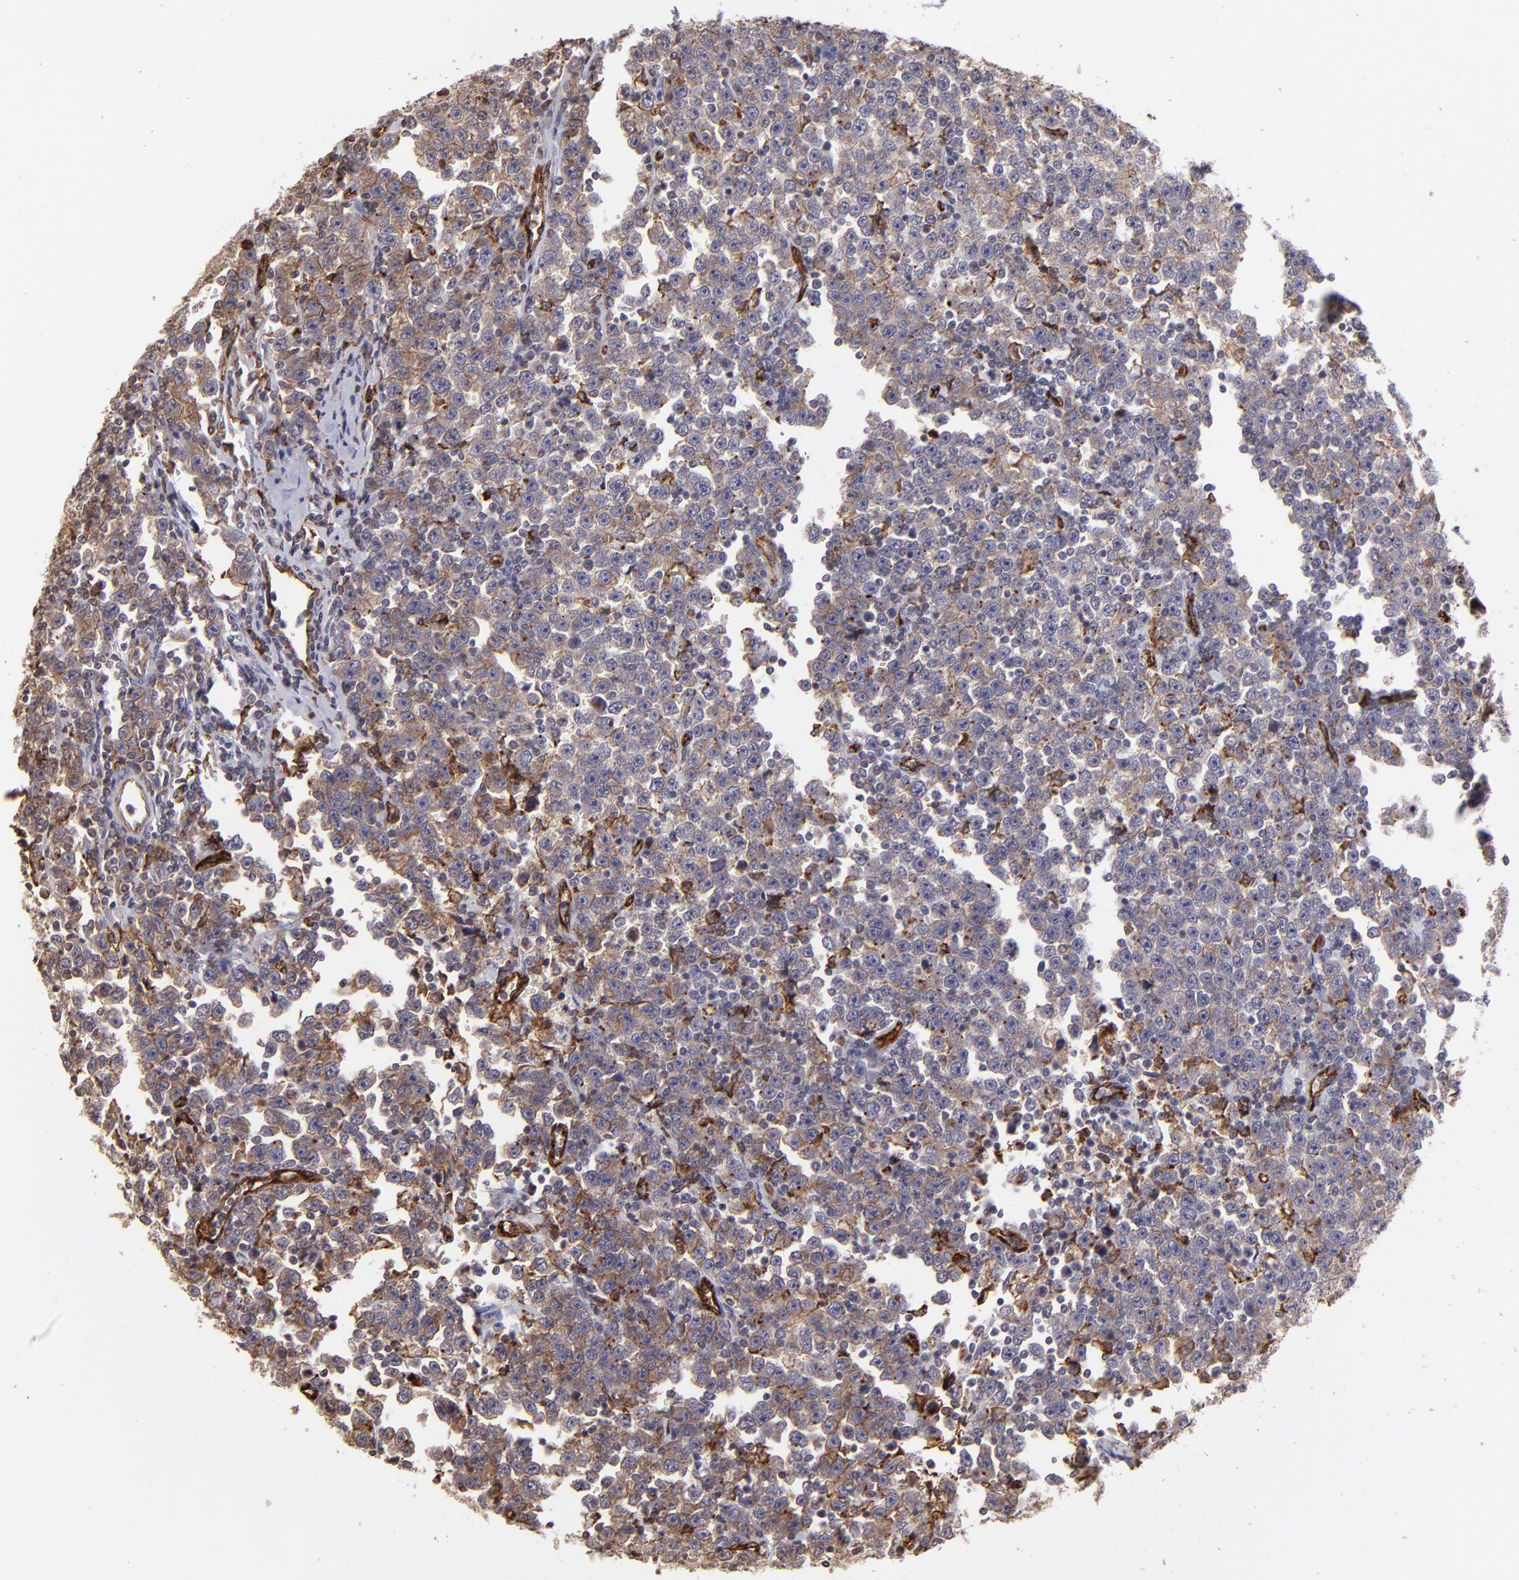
{"staining": {"intensity": "negative", "quantity": "none", "location": "none"}, "tissue": "testis cancer", "cell_type": "Tumor cells", "image_type": "cancer", "snomed": [{"axis": "morphology", "description": "Seminoma, NOS"}, {"axis": "topography", "description": "Testis"}], "caption": "Immunohistochemistry (IHC) histopathology image of neoplastic tissue: testis seminoma stained with DAB displays no significant protein positivity in tumor cells.", "gene": "DYSF", "patient": {"sex": "male", "age": 43}}